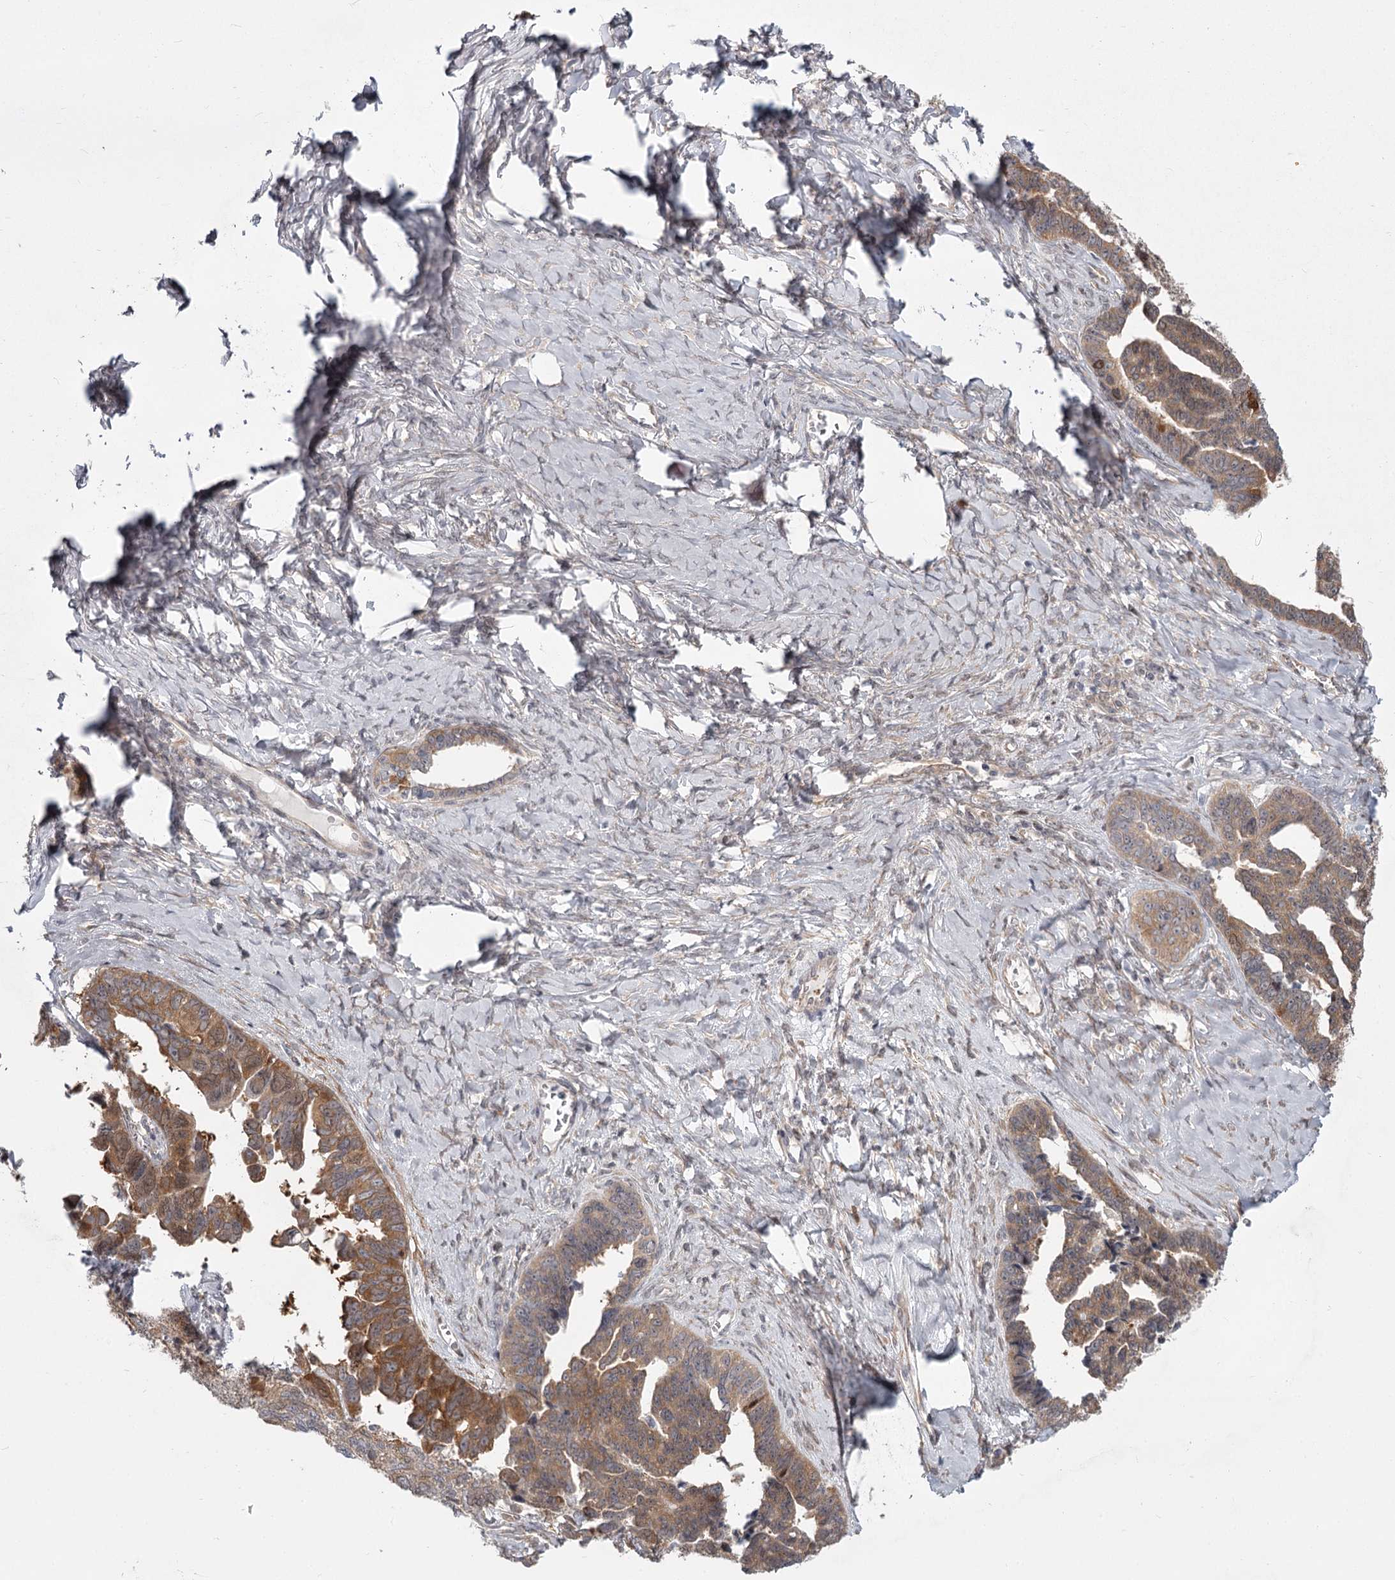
{"staining": {"intensity": "moderate", "quantity": ">75%", "location": "cytoplasmic/membranous"}, "tissue": "ovarian cancer", "cell_type": "Tumor cells", "image_type": "cancer", "snomed": [{"axis": "morphology", "description": "Cystadenocarcinoma, serous, NOS"}, {"axis": "topography", "description": "Ovary"}], "caption": "Immunohistochemistry (IHC) photomicrograph of human ovarian cancer (serous cystadenocarcinoma) stained for a protein (brown), which displays medium levels of moderate cytoplasmic/membranous staining in approximately >75% of tumor cells.", "gene": "CCNG2", "patient": {"sex": "female", "age": 79}}